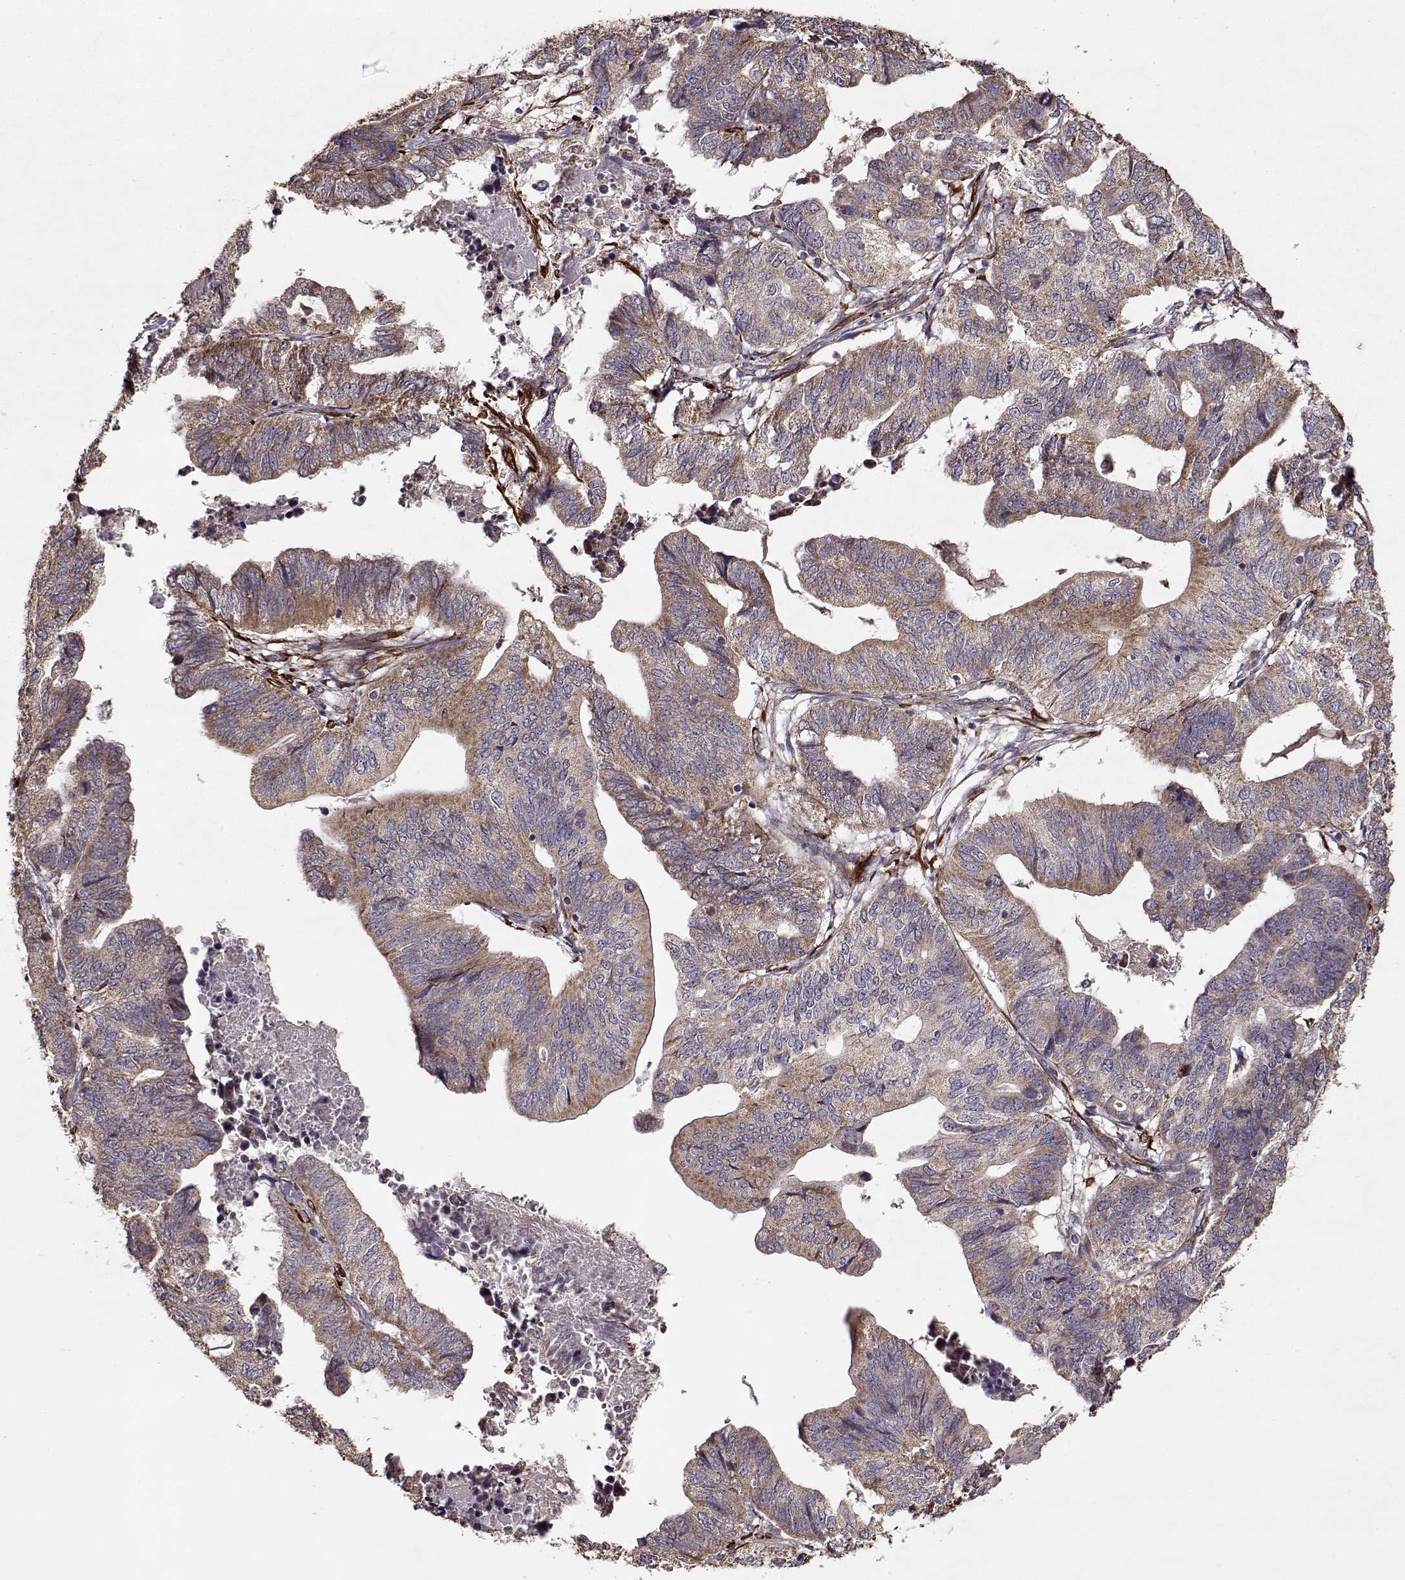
{"staining": {"intensity": "moderate", "quantity": "25%-75%", "location": "cytoplasmic/membranous"}, "tissue": "stomach cancer", "cell_type": "Tumor cells", "image_type": "cancer", "snomed": [{"axis": "morphology", "description": "Adenocarcinoma, NOS"}, {"axis": "topography", "description": "Stomach, upper"}], "caption": "Moderate cytoplasmic/membranous protein staining is seen in about 25%-75% of tumor cells in stomach cancer.", "gene": "IMMP1L", "patient": {"sex": "female", "age": 67}}